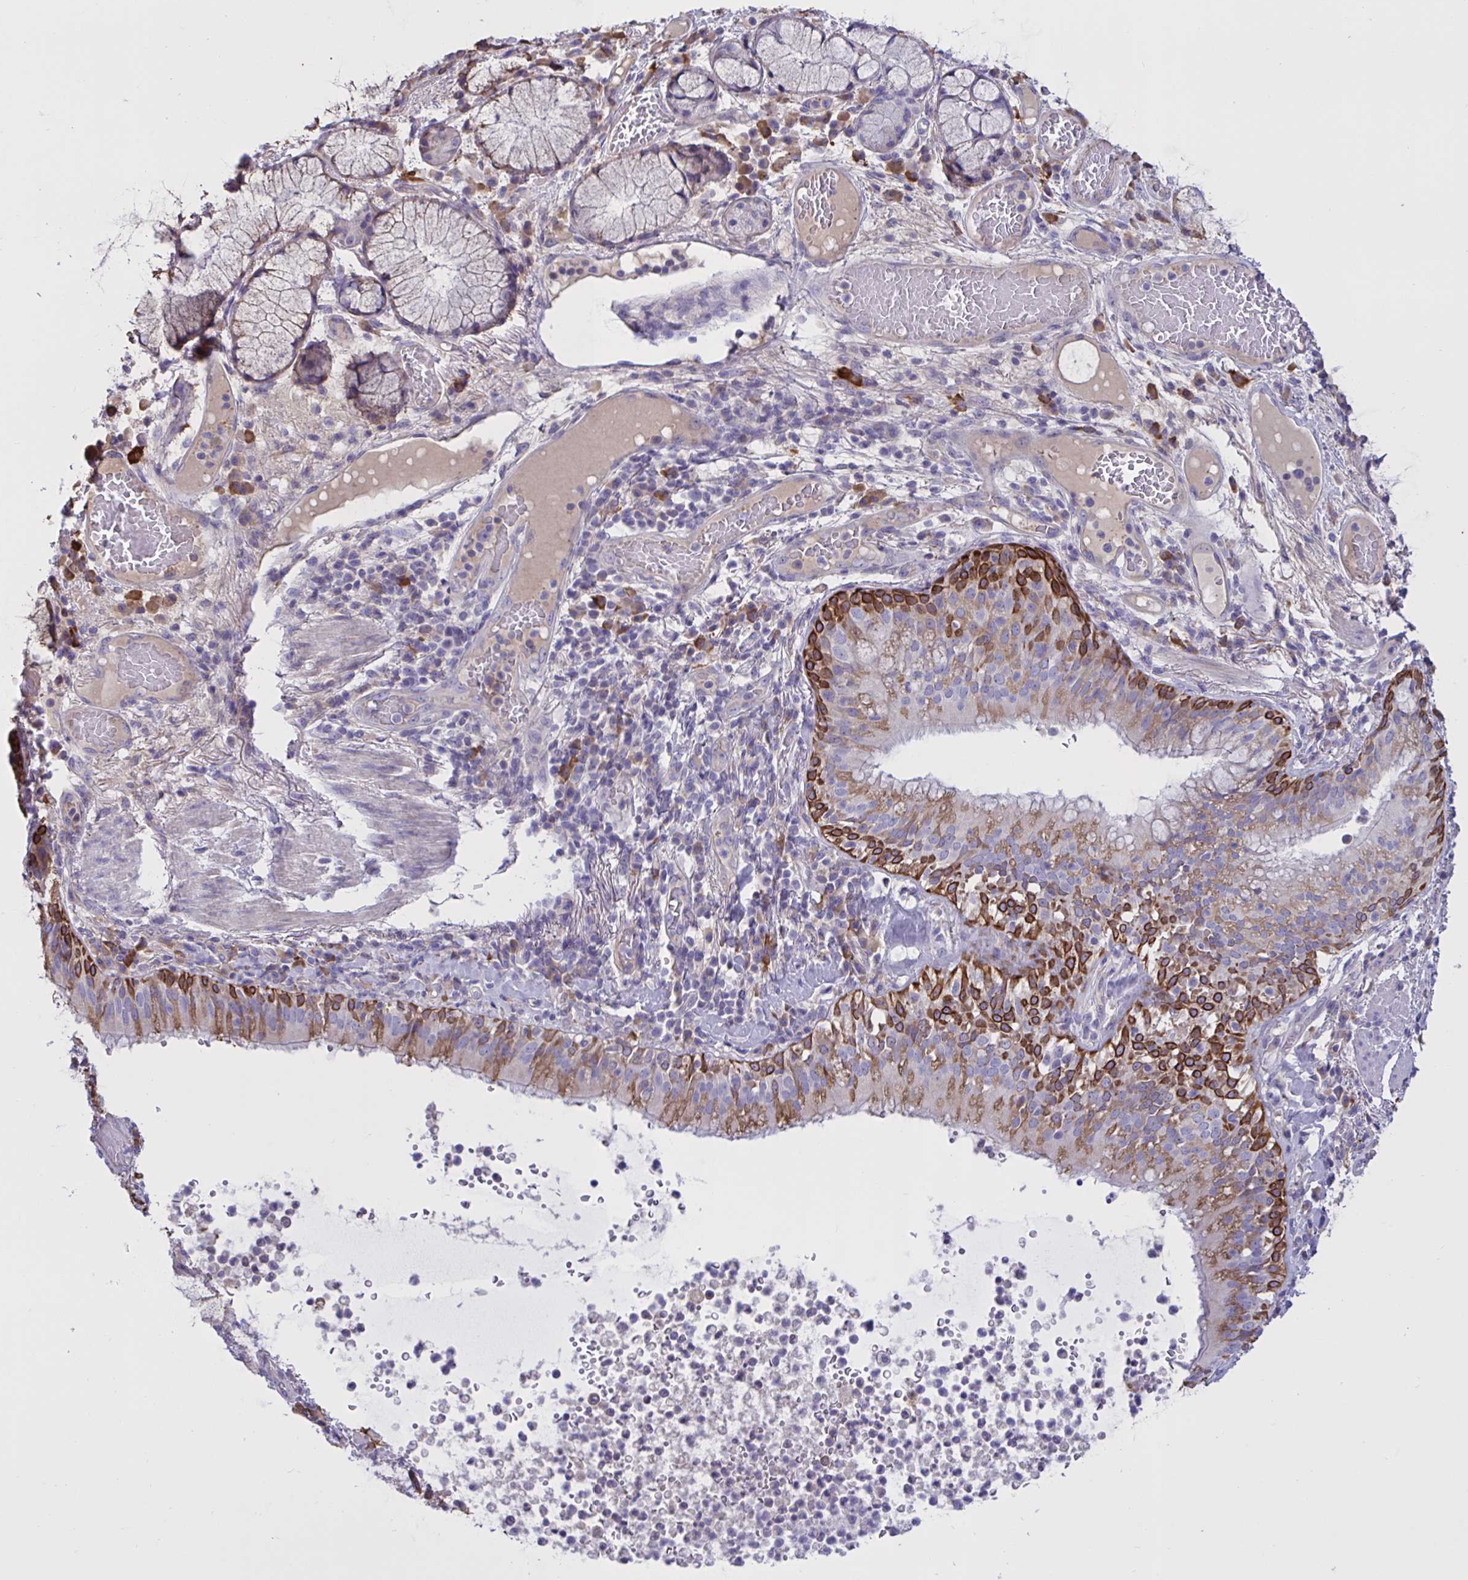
{"staining": {"intensity": "strong", "quantity": "<25%", "location": "cytoplasmic/membranous"}, "tissue": "bronchus", "cell_type": "Respiratory epithelial cells", "image_type": "normal", "snomed": [{"axis": "morphology", "description": "Normal tissue, NOS"}, {"axis": "topography", "description": "Cartilage tissue"}, {"axis": "topography", "description": "Bronchus"}], "caption": "A brown stain labels strong cytoplasmic/membranous staining of a protein in respiratory epithelial cells of normal human bronchus. Using DAB (3,3'-diaminobenzidine) (brown) and hematoxylin (blue) stains, captured at high magnification using brightfield microscopy.", "gene": "SLC66A1", "patient": {"sex": "male", "age": 56}}